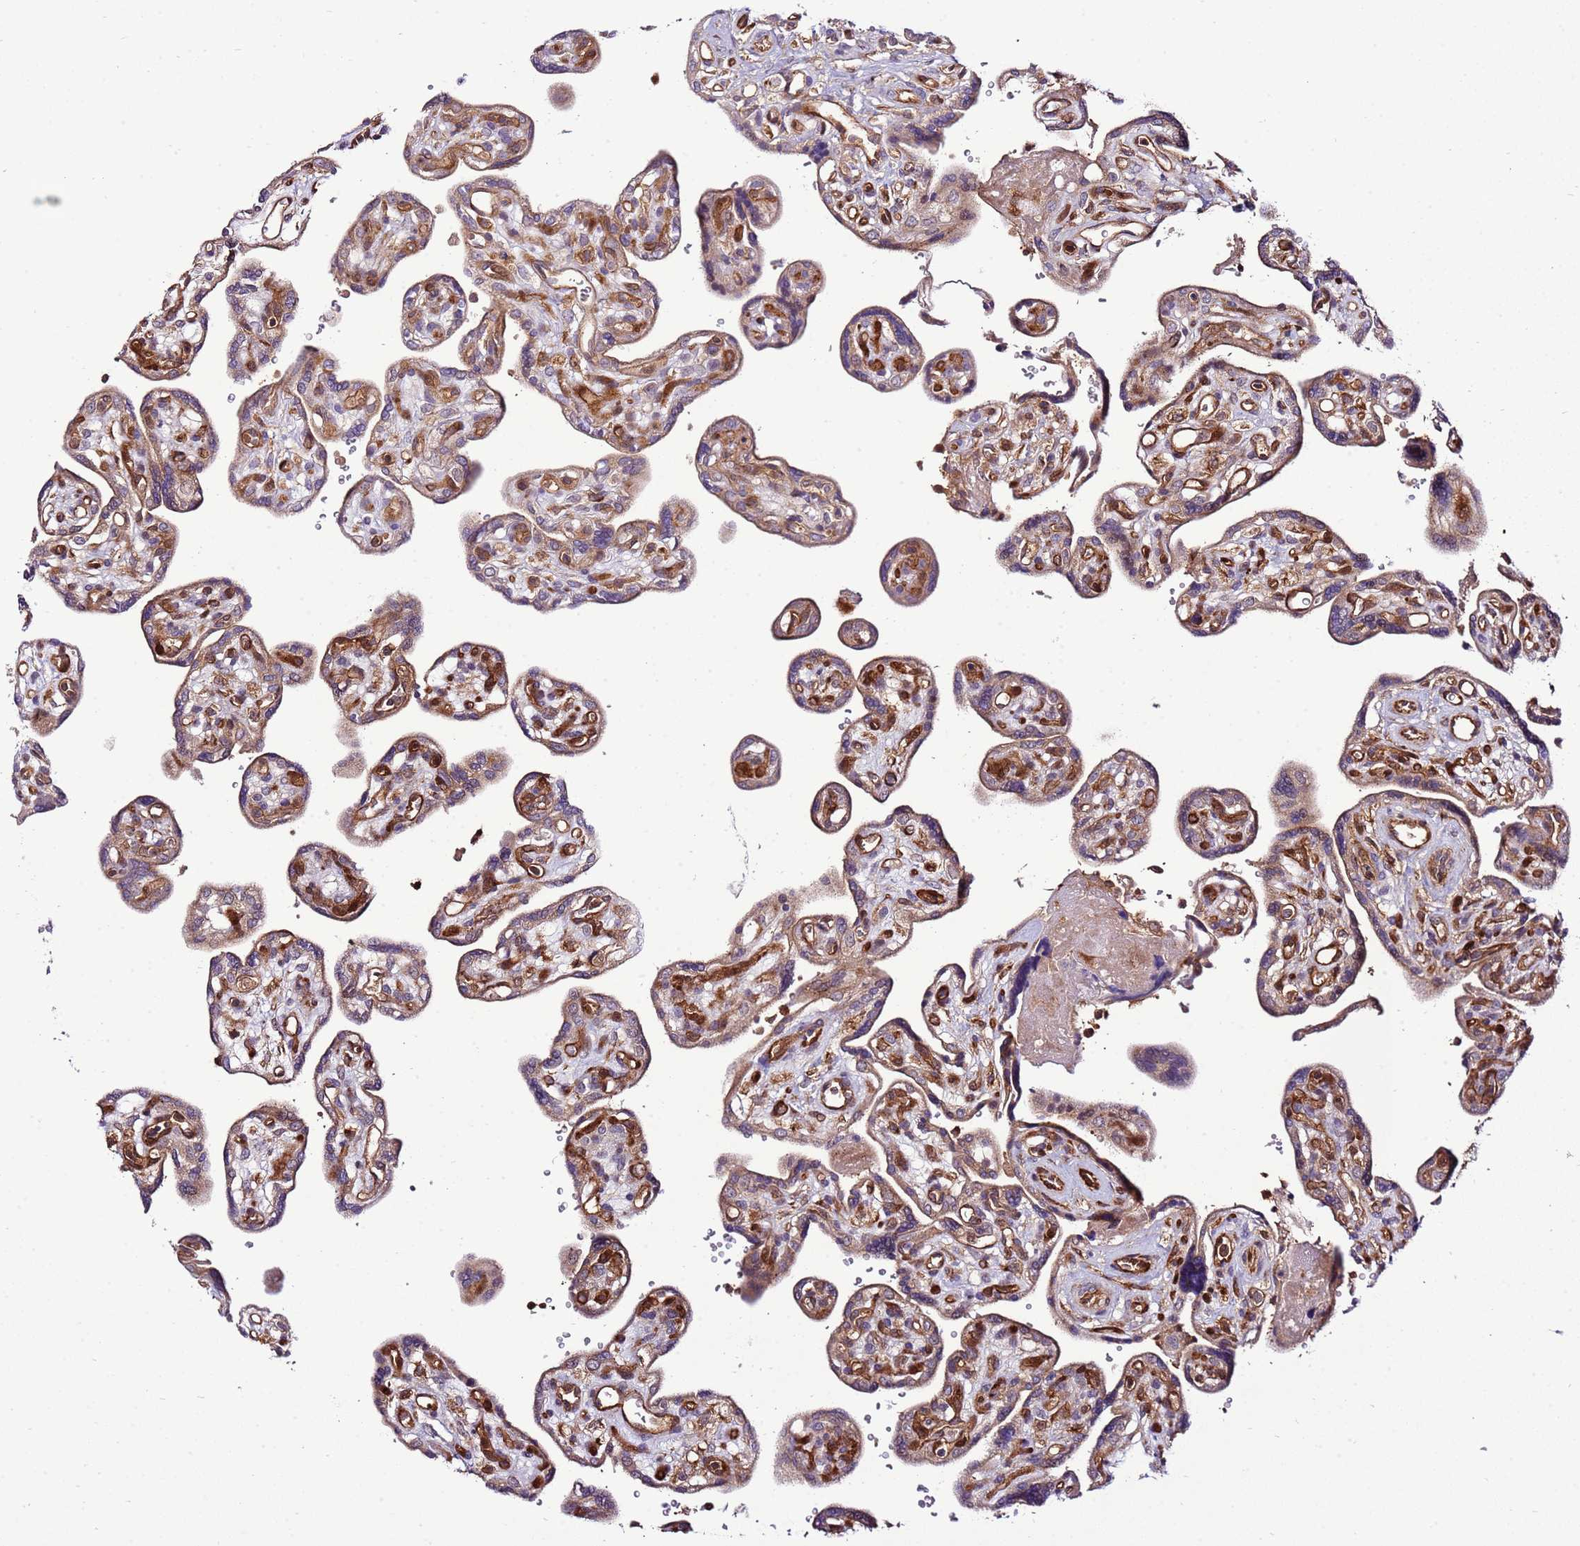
{"staining": {"intensity": "weak", "quantity": "25%-75%", "location": "cytoplasmic/membranous"}, "tissue": "placenta", "cell_type": "Trophoblastic cells", "image_type": "normal", "snomed": [{"axis": "morphology", "description": "Normal tissue, NOS"}, {"axis": "topography", "description": "Placenta"}], "caption": "A brown stain highlights weak cytoplasmic/membranous staining of a protein in trophoblastic cells of benign placenta. Nuclei are stained in blue.", "gene": "ZNF624", "patient": {"sex": "female", "age": 39}}